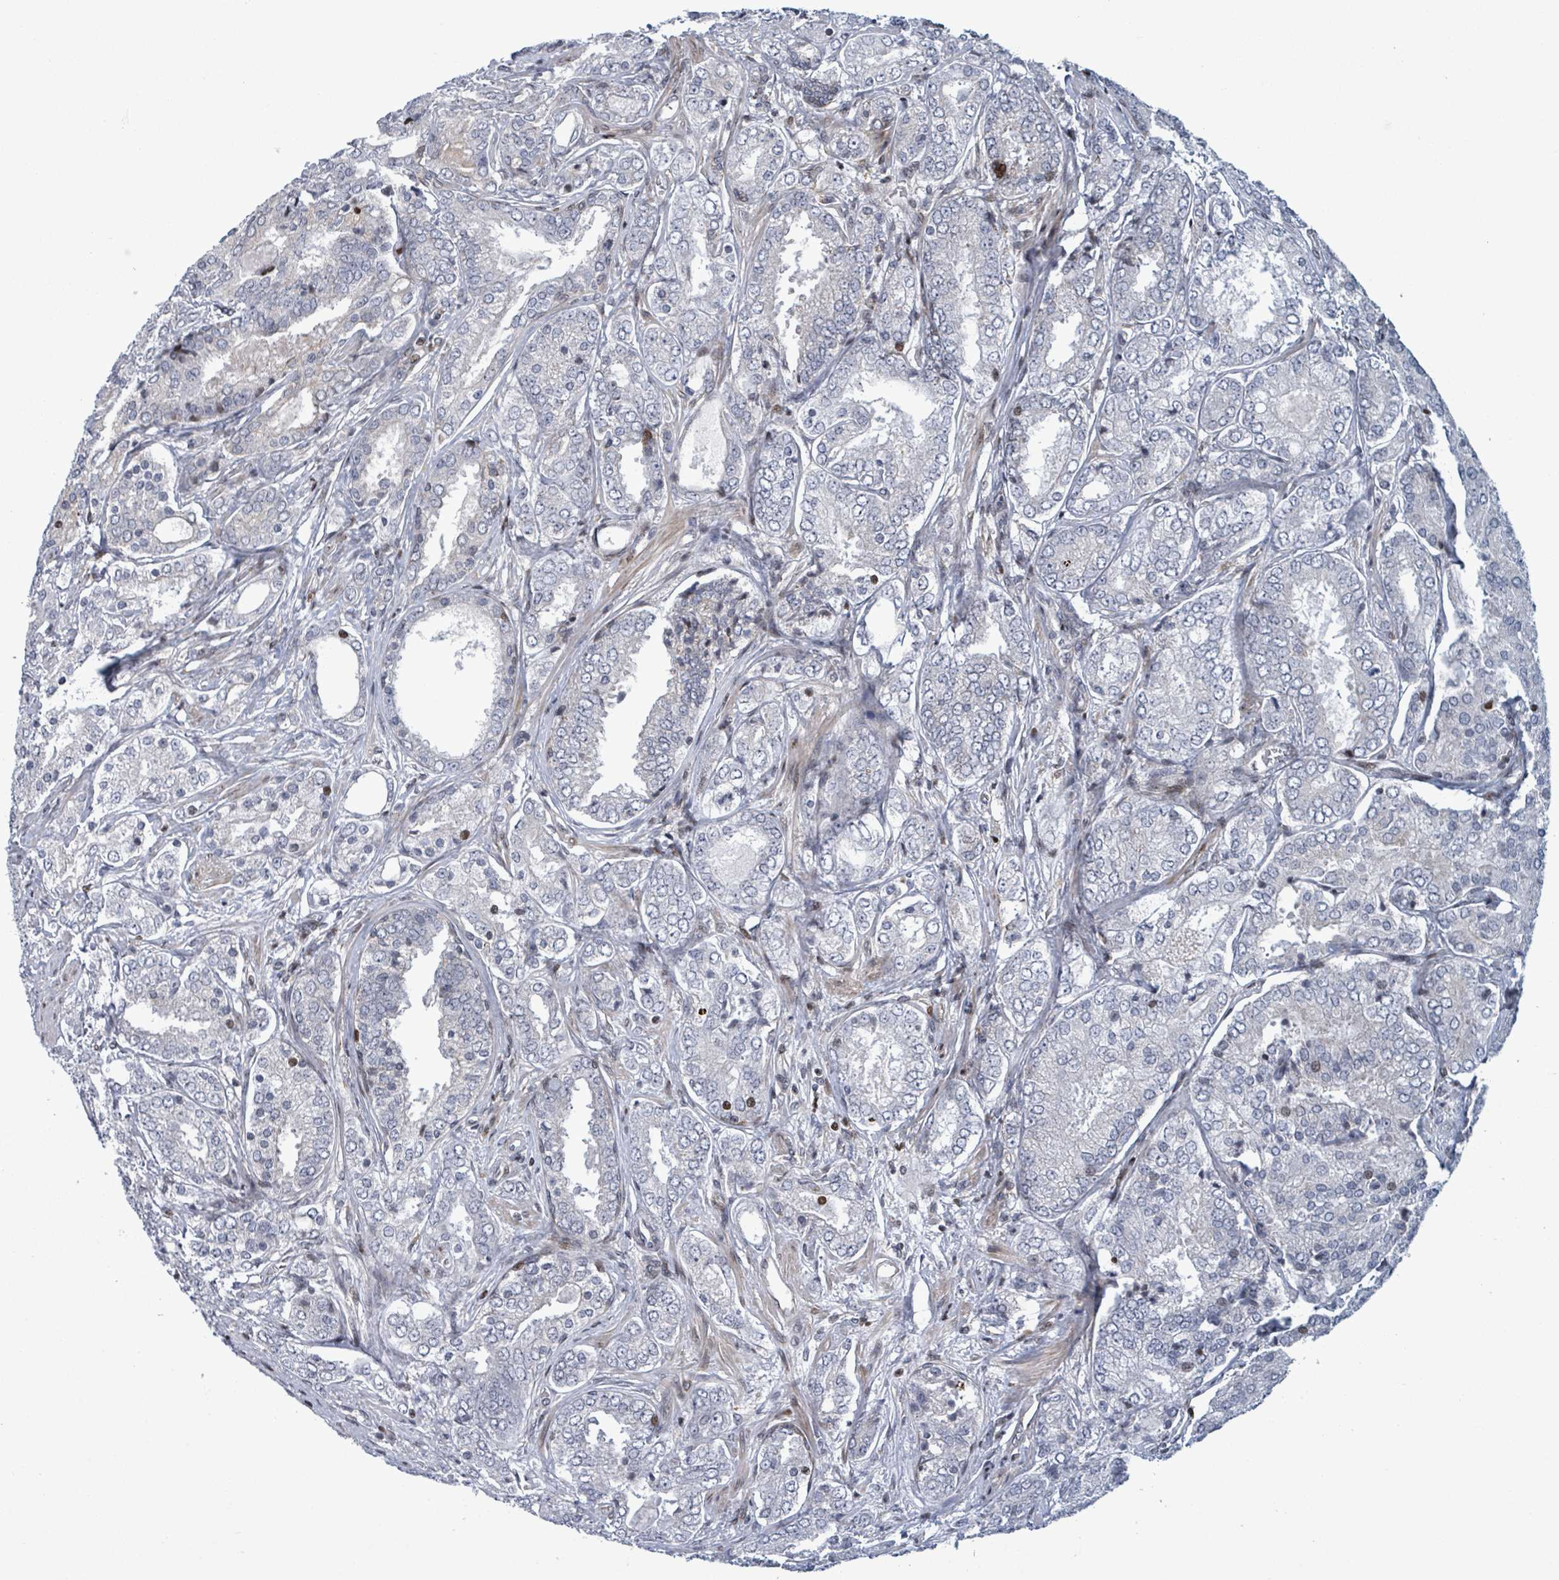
{"staining": {"intensity": "moderate", "quantity": "<25%", "location": "cytoplasmic/membranous"}, "tissue": "prostate cancer", "cell_type": "Tumor cells", "image_type": "cancer", "snomed": [{"axis": "morphology", "description": "Adenocarcinoma, High grade"}, {"axis": "topography", "description": "Prostate"}], "caption": "Adenocarcinoma (high-grade) (prostate) stained with DAB IHC shows low levels of moderate cytoplasmic/membranous staining in approximately <25% of tumor cells.", "gene": "FNDC4", "patient": {"sex": "male", "age": 63}}